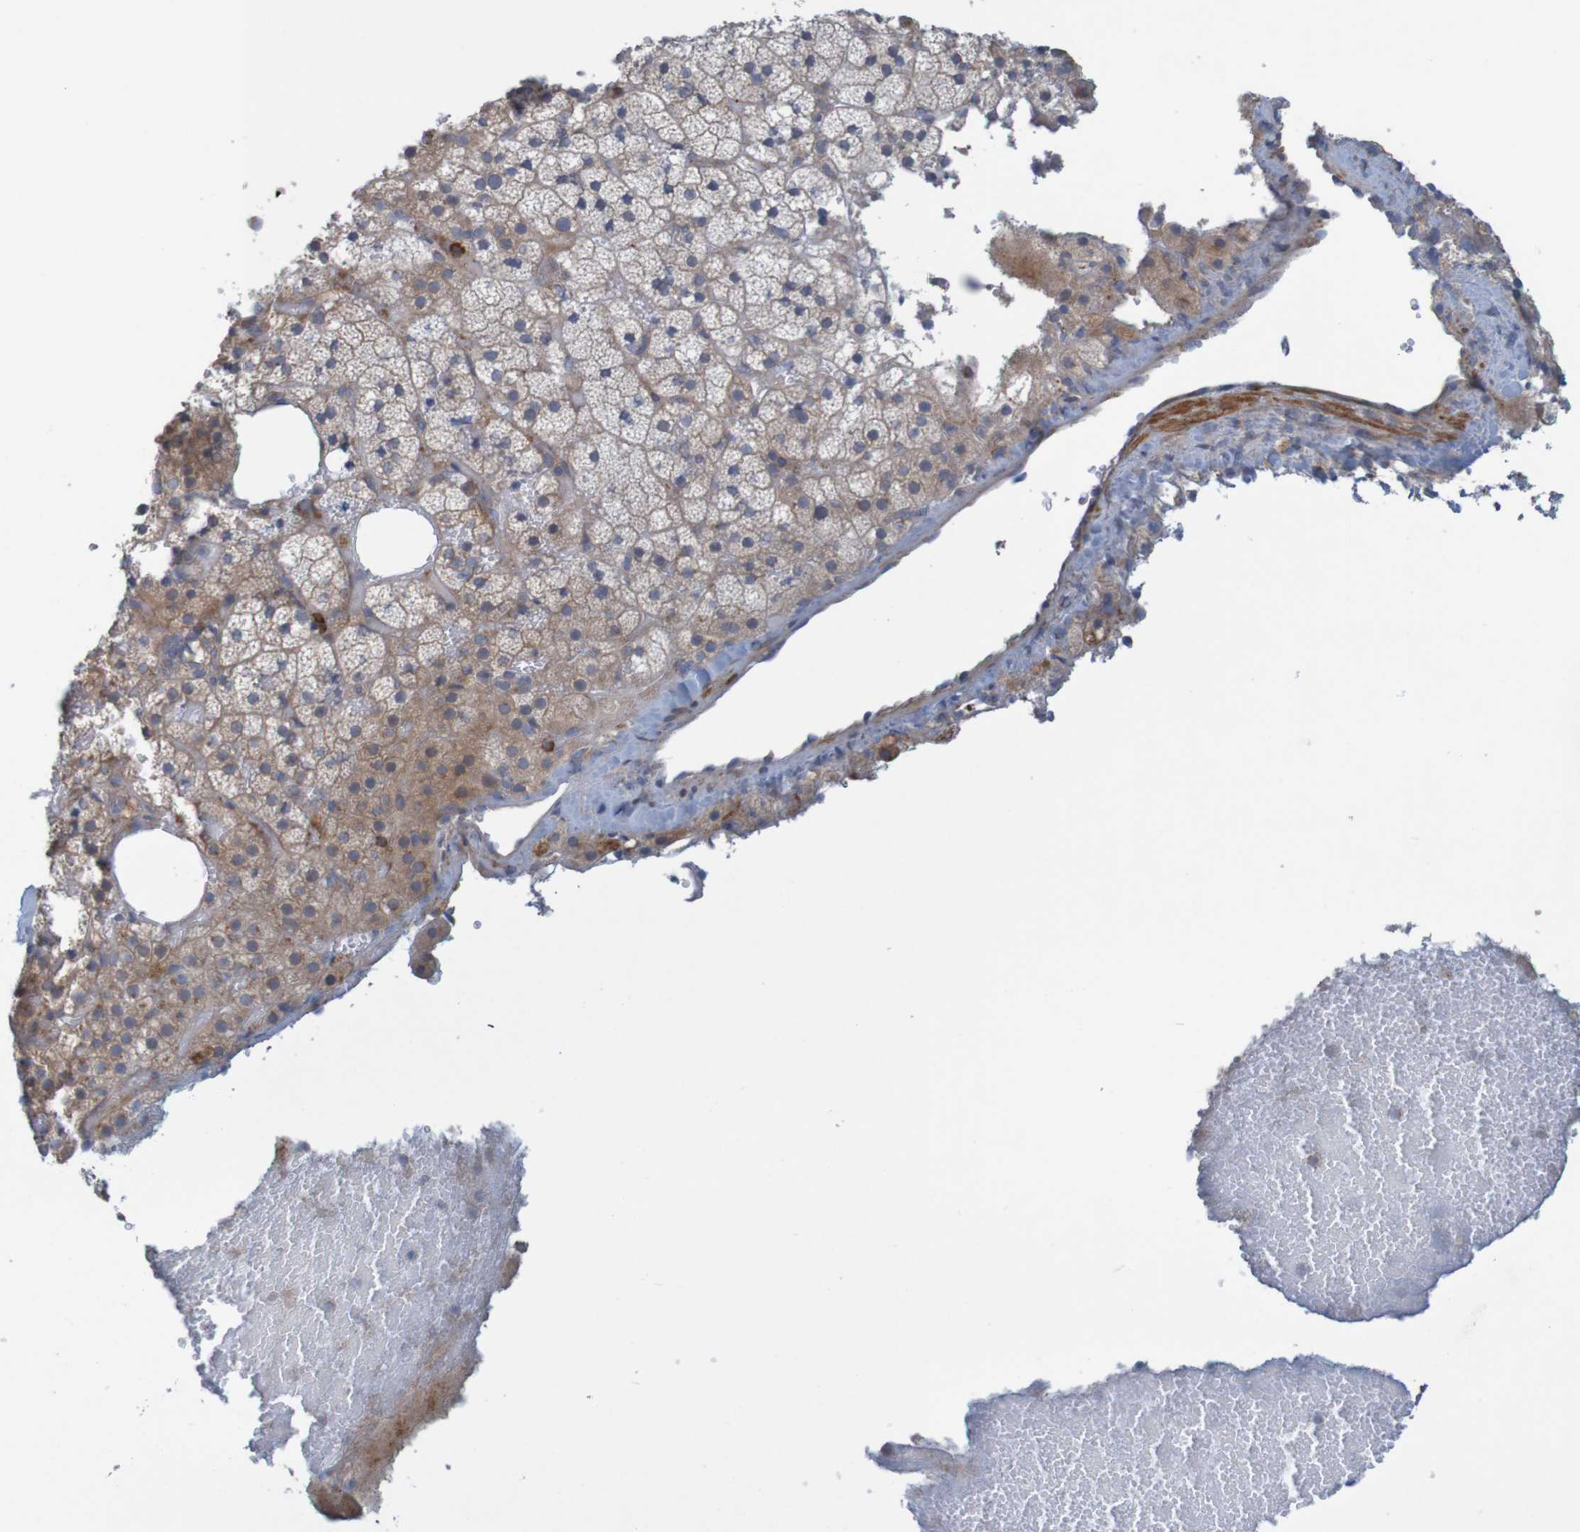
{"staining": {"intensity": "weak", "quantity": ">75%", "location": "cytoplasmic/membranous"}, "tissue": "adrenal gland", "cell_type": "Glandular cells", "image_type": "normal", "snomed": [{"axis": "morphology", "description": "Normal tissue, NOS"}, {"axis": "topography", "description": "Adrenal gland"}], "caption": "Weak cytoplasmic/membranous expression is appreciated in approximately >75% of glandular cells in unremarkable adrenal gland. The protein is stained brown, and the nuclei are stained in blue (DAB (3,3'-diaminobenzidine) IHC with brightfield microscopy, high magnification).", "gene": "KRT23", "patient": {"sex": "female", "age": 59}}